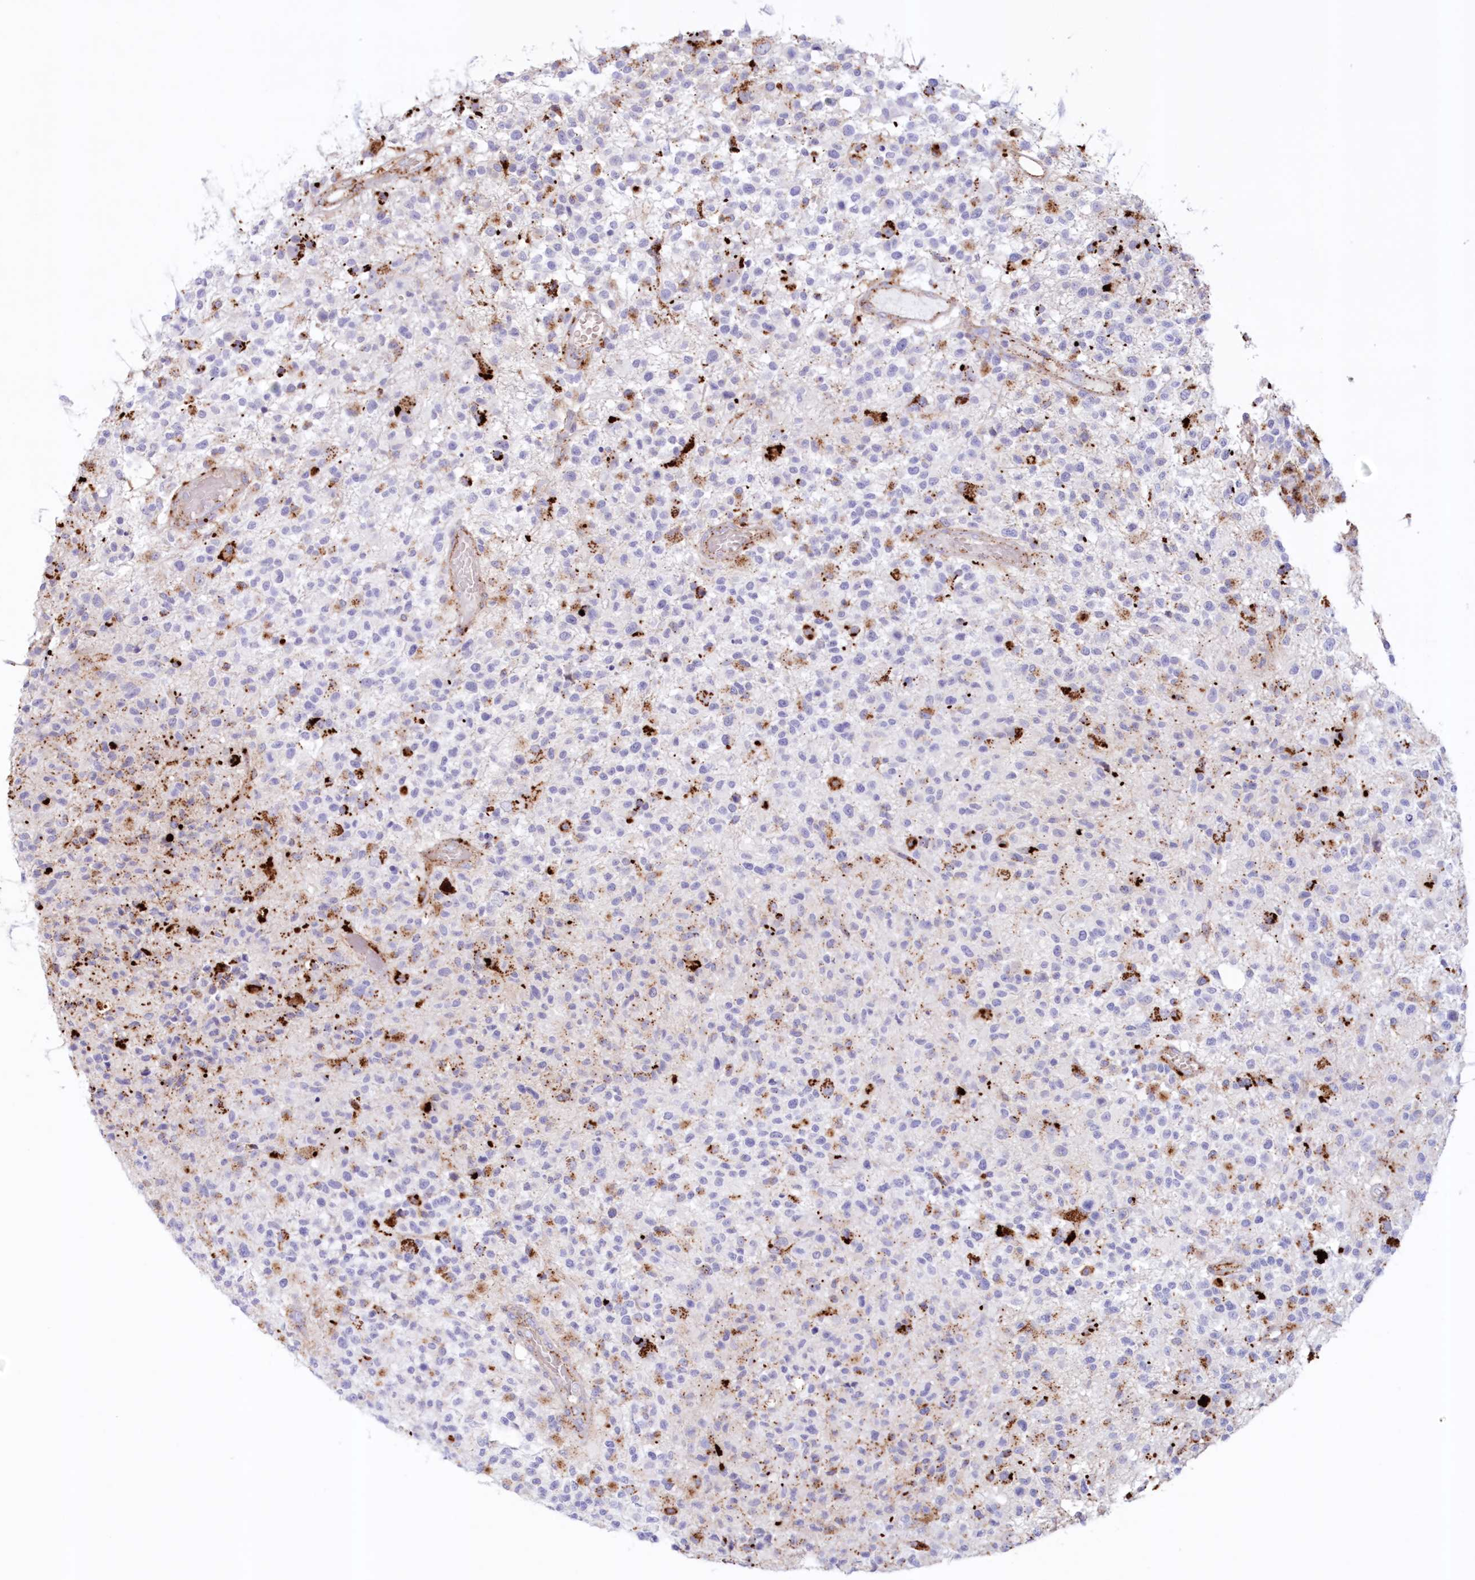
{"staining": {"intensity": "moderate", "quantity": "<25%", "location": "cytoplasmic/membranous"}, "tissue": "glioma", "cell_type": "Tumor cells", "image_type": "cancer", "snomed": [{"axis": "morphology", "description": "Glioma, malignant, High grade"}, {"axis": "morphology", "description": "Glioblastoma, NOS"}, {"axis": "topography", "description": "Brain"}], "caption": "Glioblastoma was stained to show a protein in brown. There is low levels of moderate cytoplasmic/membranous expression in about <25% of tumor cells.", "gene": "TPP1", "patient": {"sex": "male", "age": 60}}